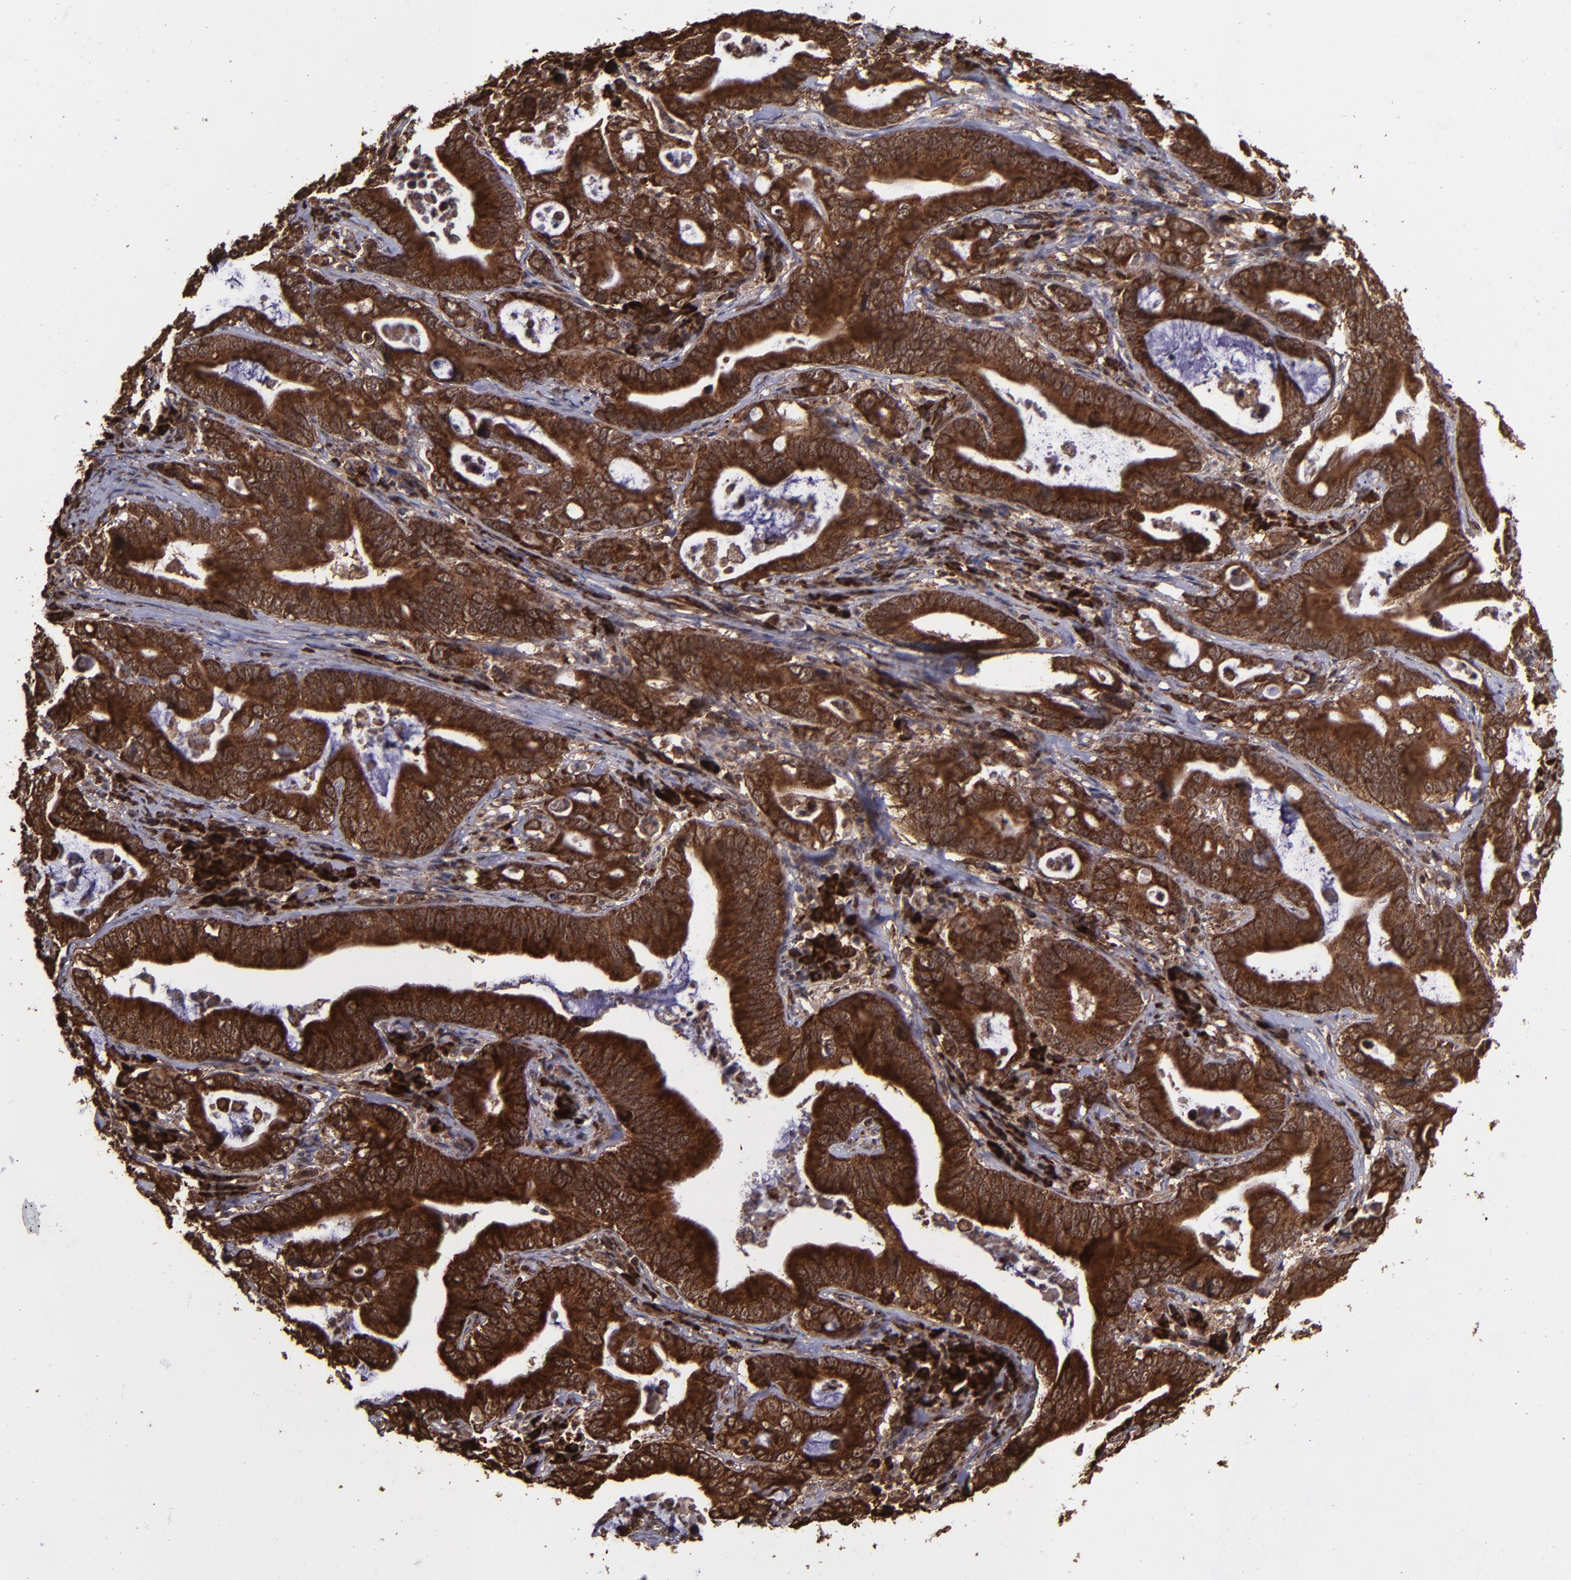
{"staining": {"intensity": "strong", "quantity": ">75%", "location": "cytoplasmic/membranous,nuclear"}, "tissue": "stomach cancer", "cell_type": "Tumor cells", "image_type": "cancer", "snomed": [{"axis": "morphology", "description": "Adenocarcinoma, NOS"}, {"axis": "topography", "description": "Stomach, upper"}], "caption": "Tumor cells exhibit strong cytoplasmic/membranous and nuclear positivity in about >75% of cells in stomach cancer.", "gene": "EIF4ENIF1", "patient": {"sex": "male", "age": 63}}